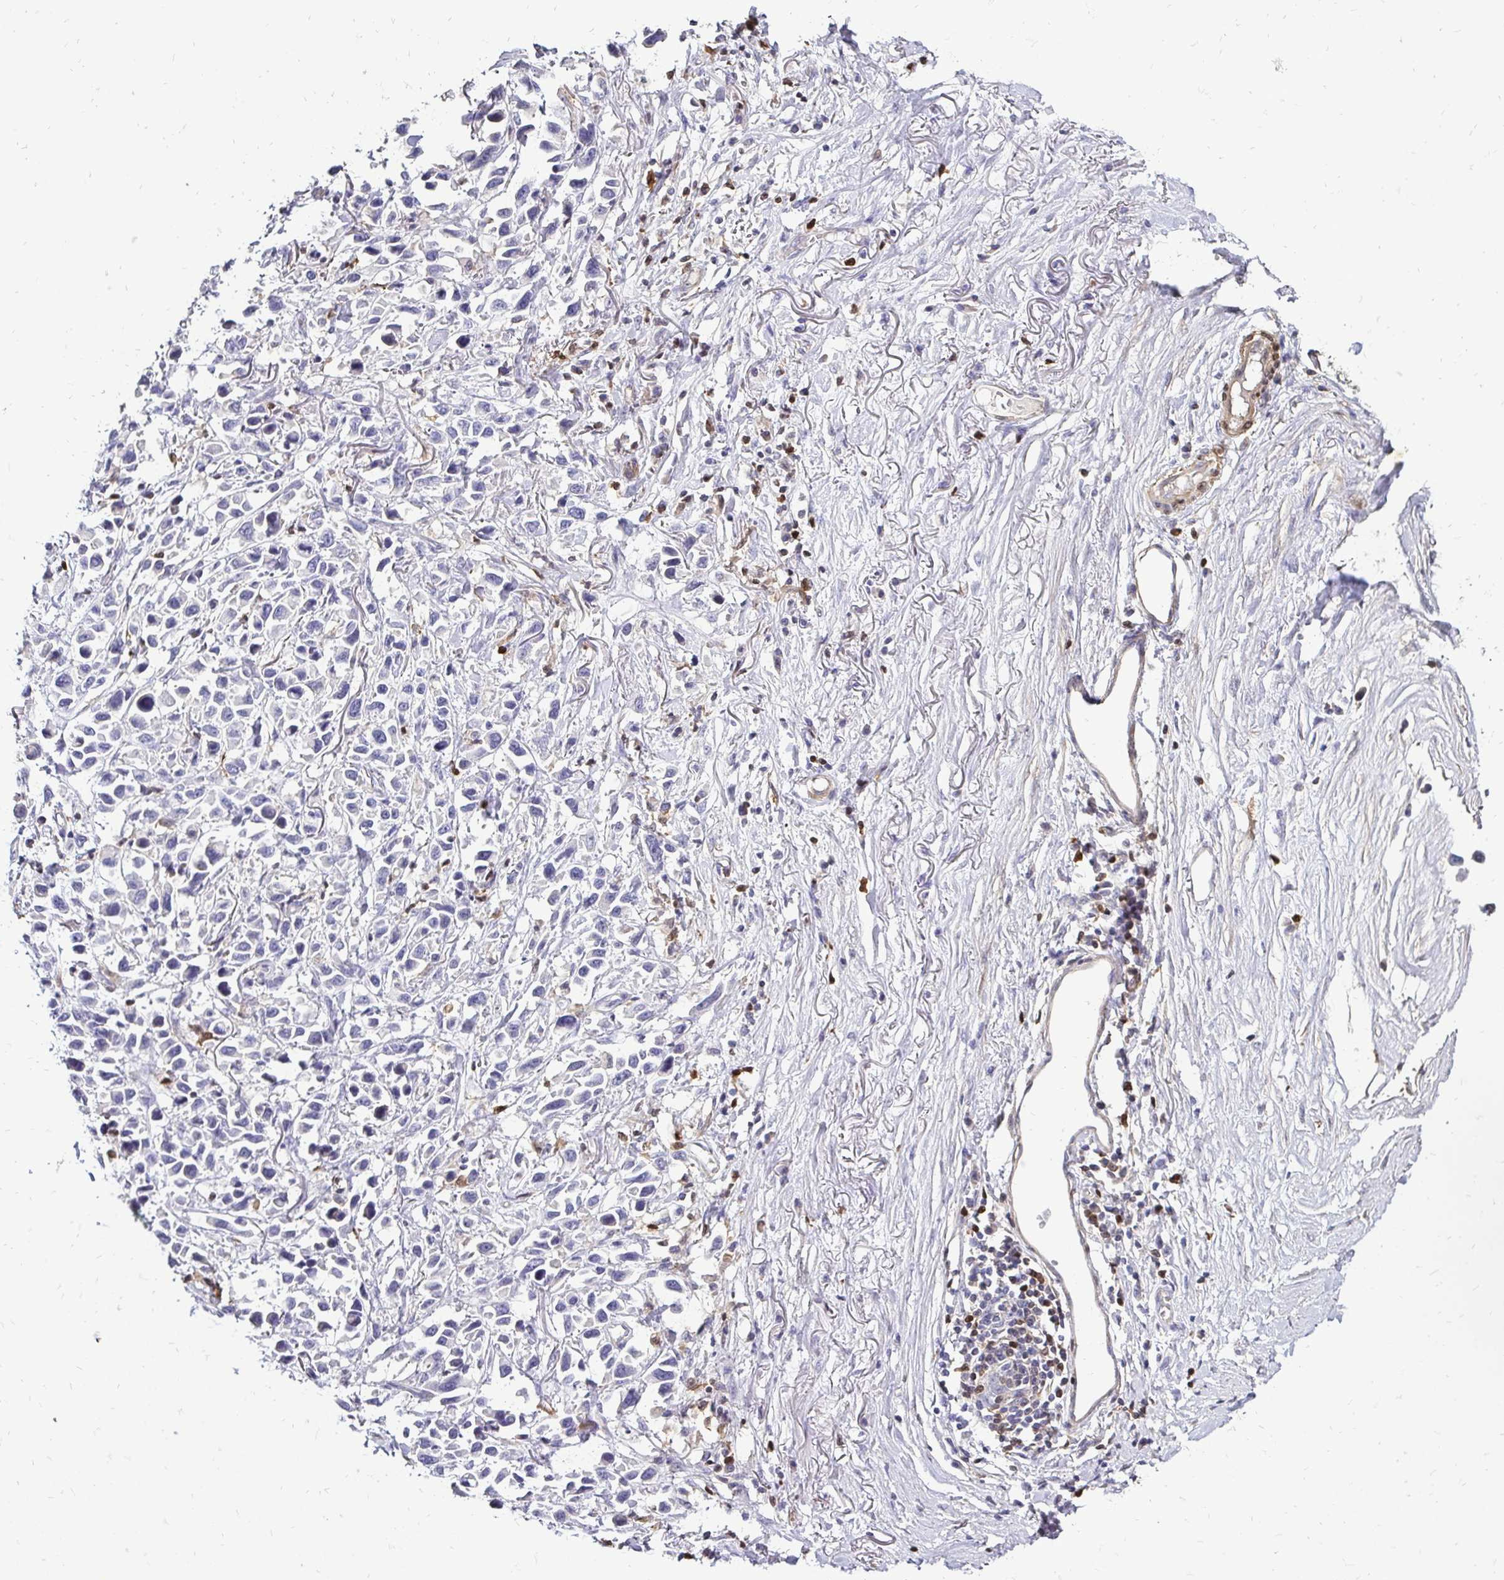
{"staining": {"intensity": "negative", "quantity": "none", "location": "none"}, "tissue": "stomach cancer", "cell_type": "Tumor cells", "image_type": "cancer", "snomed": [{"axis": "morphology", "description": "Adenocarcinoma, NOS"}, {"axis": "topography", "description": "Stomach"}], "caption": "Immunohistochemical staining of stomach cancer (adenocarcinoma) demonstrates no significant staining in tumor cells. (DAB (3,3'-diaminobenzidine) IHC with hematoxylin counter stain).", "gene": "ZFP1", "patient": {"sex": "female", "age": 81}}